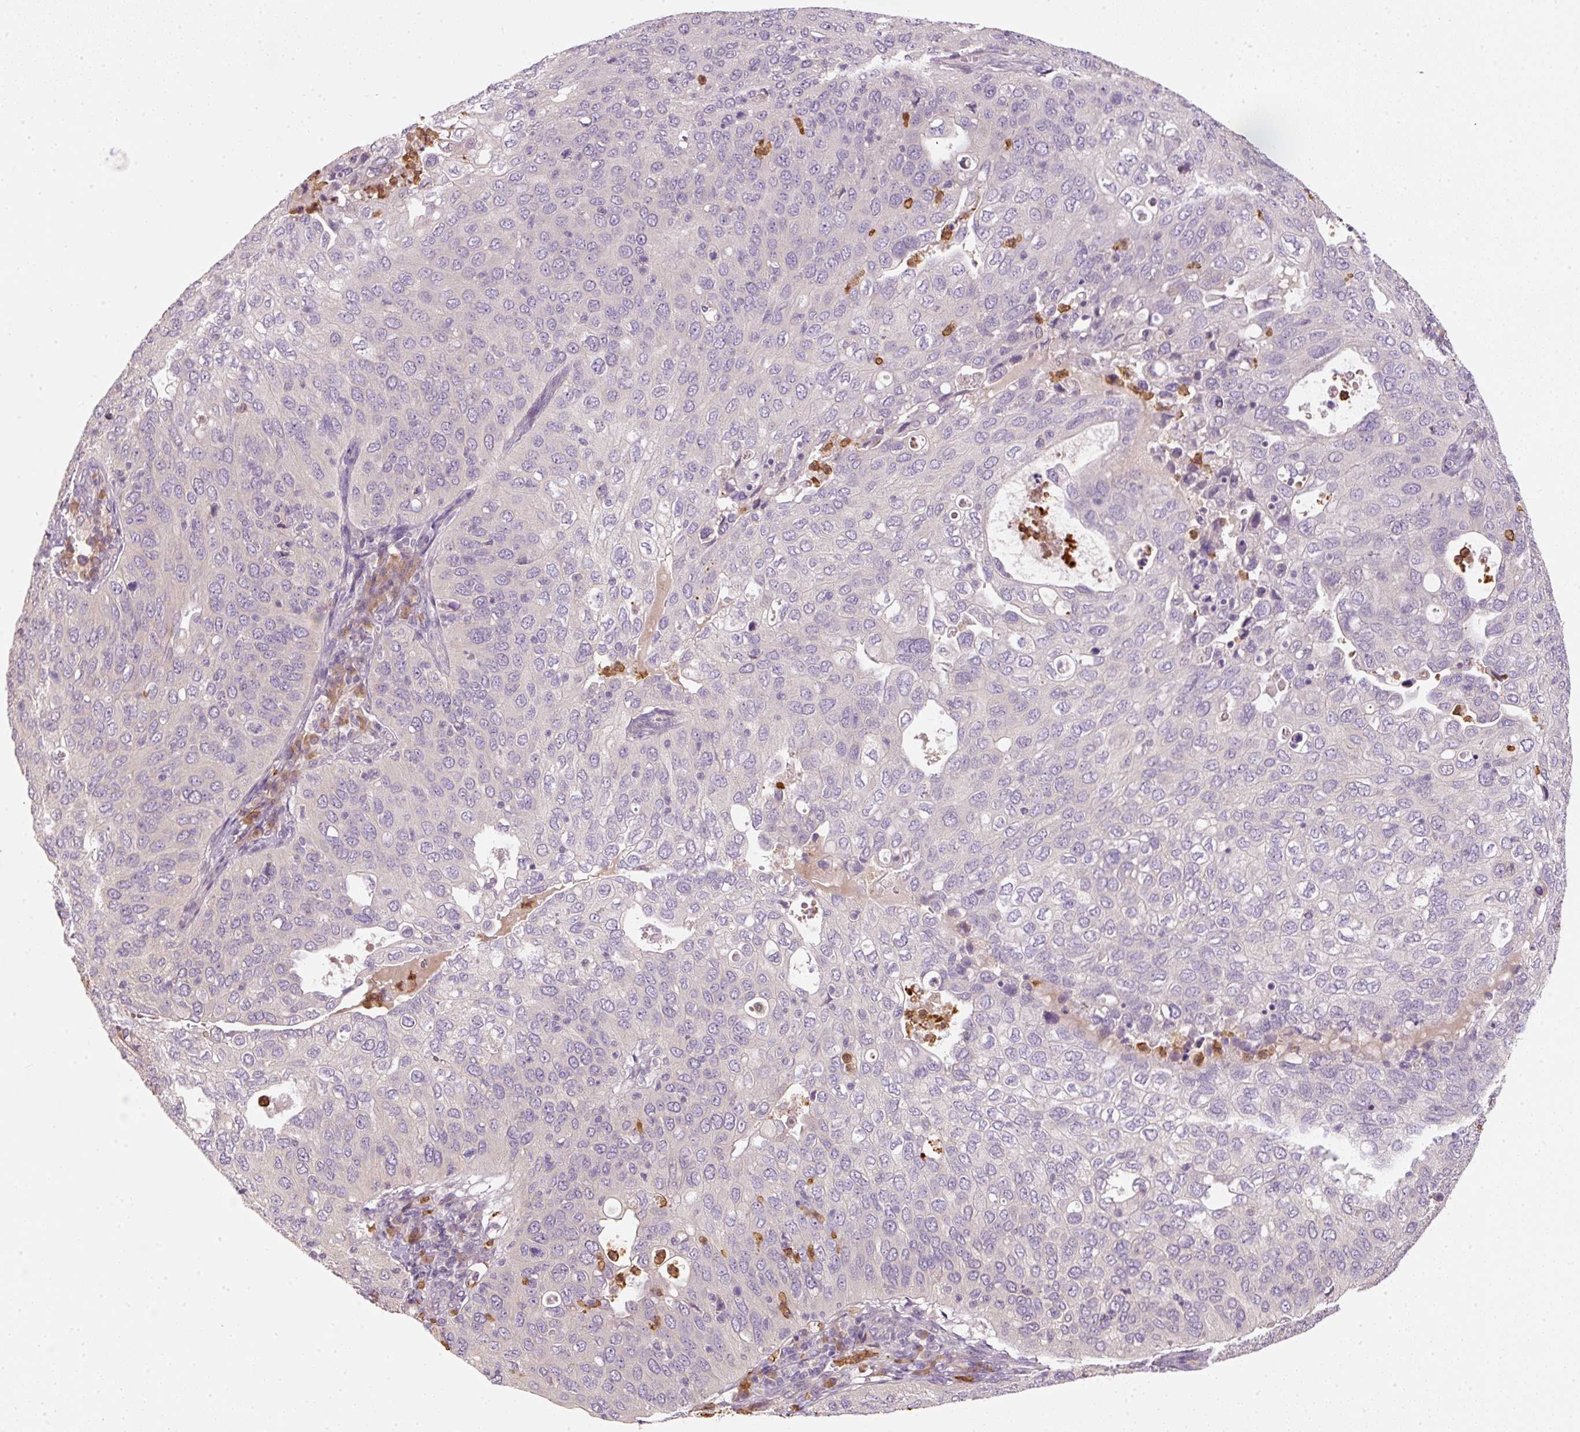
{"staining": {"intensity": "negative", "quantity": "none", "location": "none"}, "tissue": "cervical cancer", "cell_type": "Tumor cells", "image_type": "cancer", "snomed": [{"axis": "morphology", "description": "Squamous cell carcinoma, NOS"}, {"axis": "topography", "description": "Cervix"}], "caption": "IHC histopathology image of neoplastic tissue: cervical cancer stained with DAB (3,3'-diaminobenzidine) shows no significant protein positivity in tumor cells.", "gene": "CTTNBP2", "patient": {"sex": "female", "age": 36}}